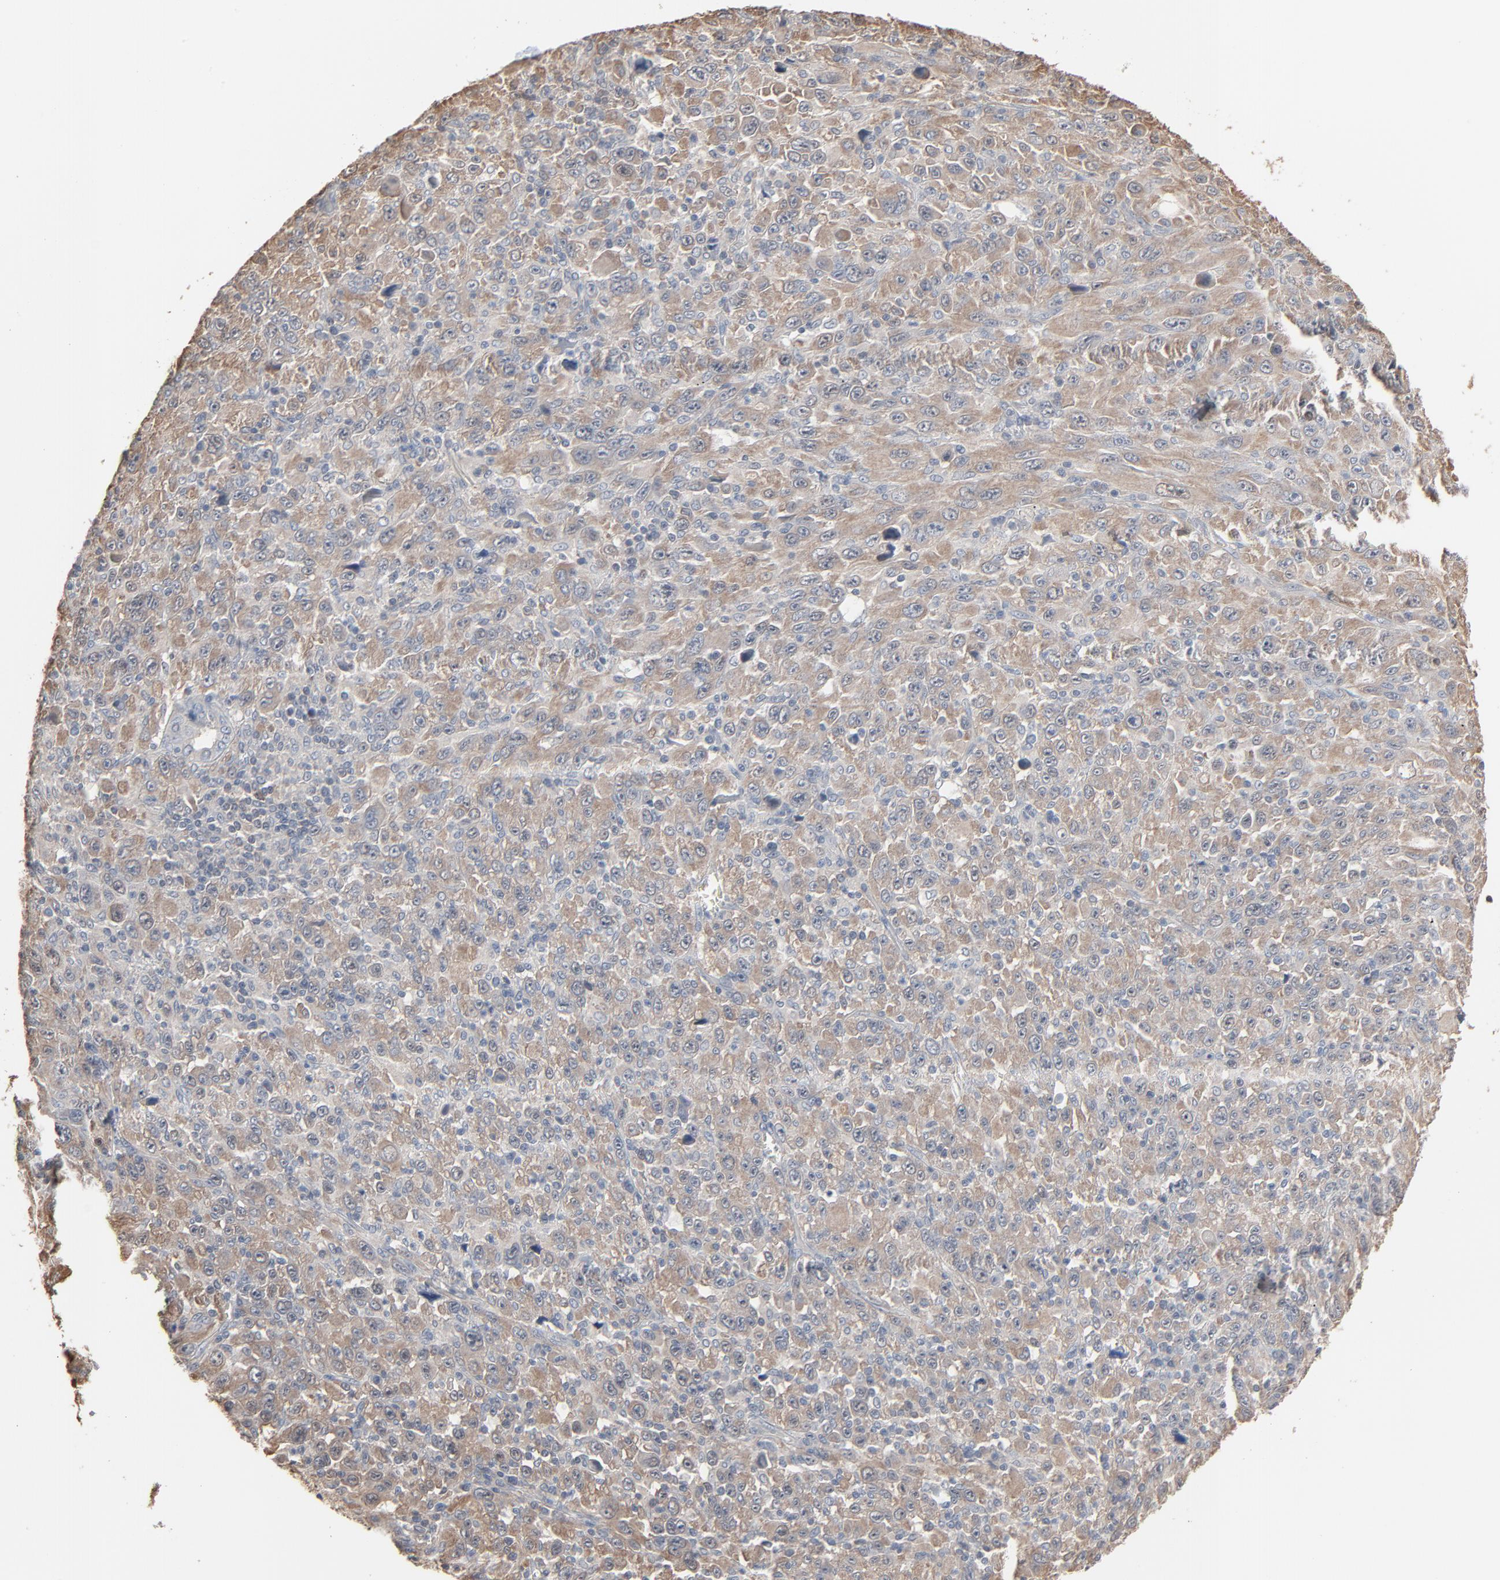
{"staining": {"intensity": "weak", "quantity": ">75%", "location": "cytoplasmic/membranous"}, "tissue": "melanoma", "cell_type": "Tumor cells", "image_type": "cancer", "snomed": [{"axis": "morphology", "description": "Malignant melanoma, Metastatic site"}, {"axis": "topography", "description": "Skin"}], "caption": "Malignant melanoma (metastatic site) stained with a brown dye shows weak cytoplasmic/membranous positive expression in about >75% of tumor cells.", "gene": "CCT5", "patient": {"sex": "female", "age": 56}}